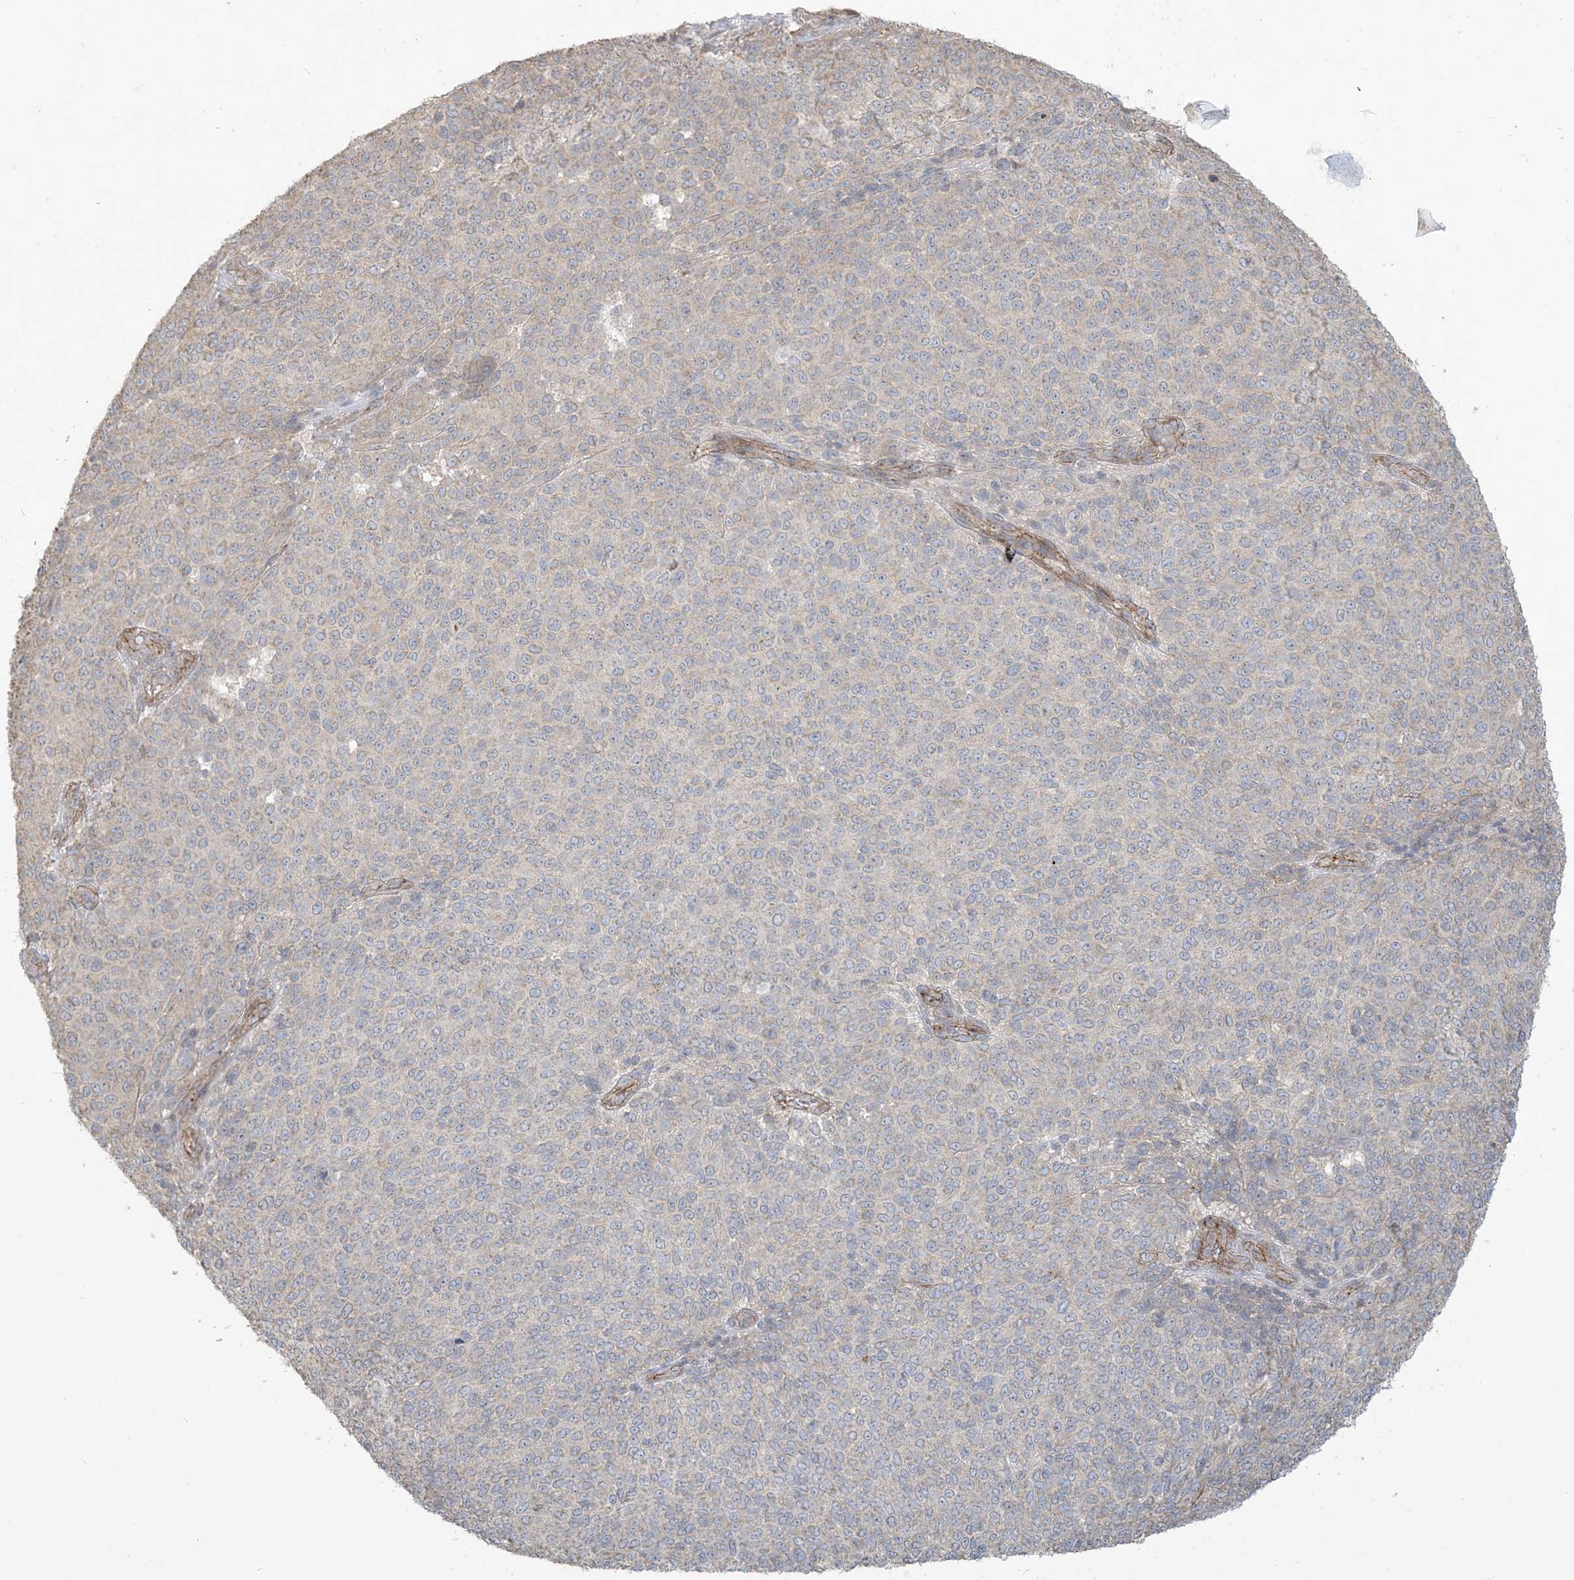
{"staining": {"intensity": "negative", "quantity": "none", "location": "none"}, "tissue": "melanoma", "cell_type": "Tumor cells", "image_type": "cancer", "snomed": [{"axis": "morphology", "description": "Malignant melanoma, NOS"}, {"axis": "topography", "description": "Skin"}], "caption": "IHC image of neoplastic tissue: human malignant melanoma stained with DAB exhibits no significant protein staining in tumor cells. Brightfield microscopy of immunohistochemistry (IHC) stained with DAB (brown) and hematoxylin (blue), captured at high magnification.", "gene": "KLHL18", "patient": {"sex": "male", "age": 49}}